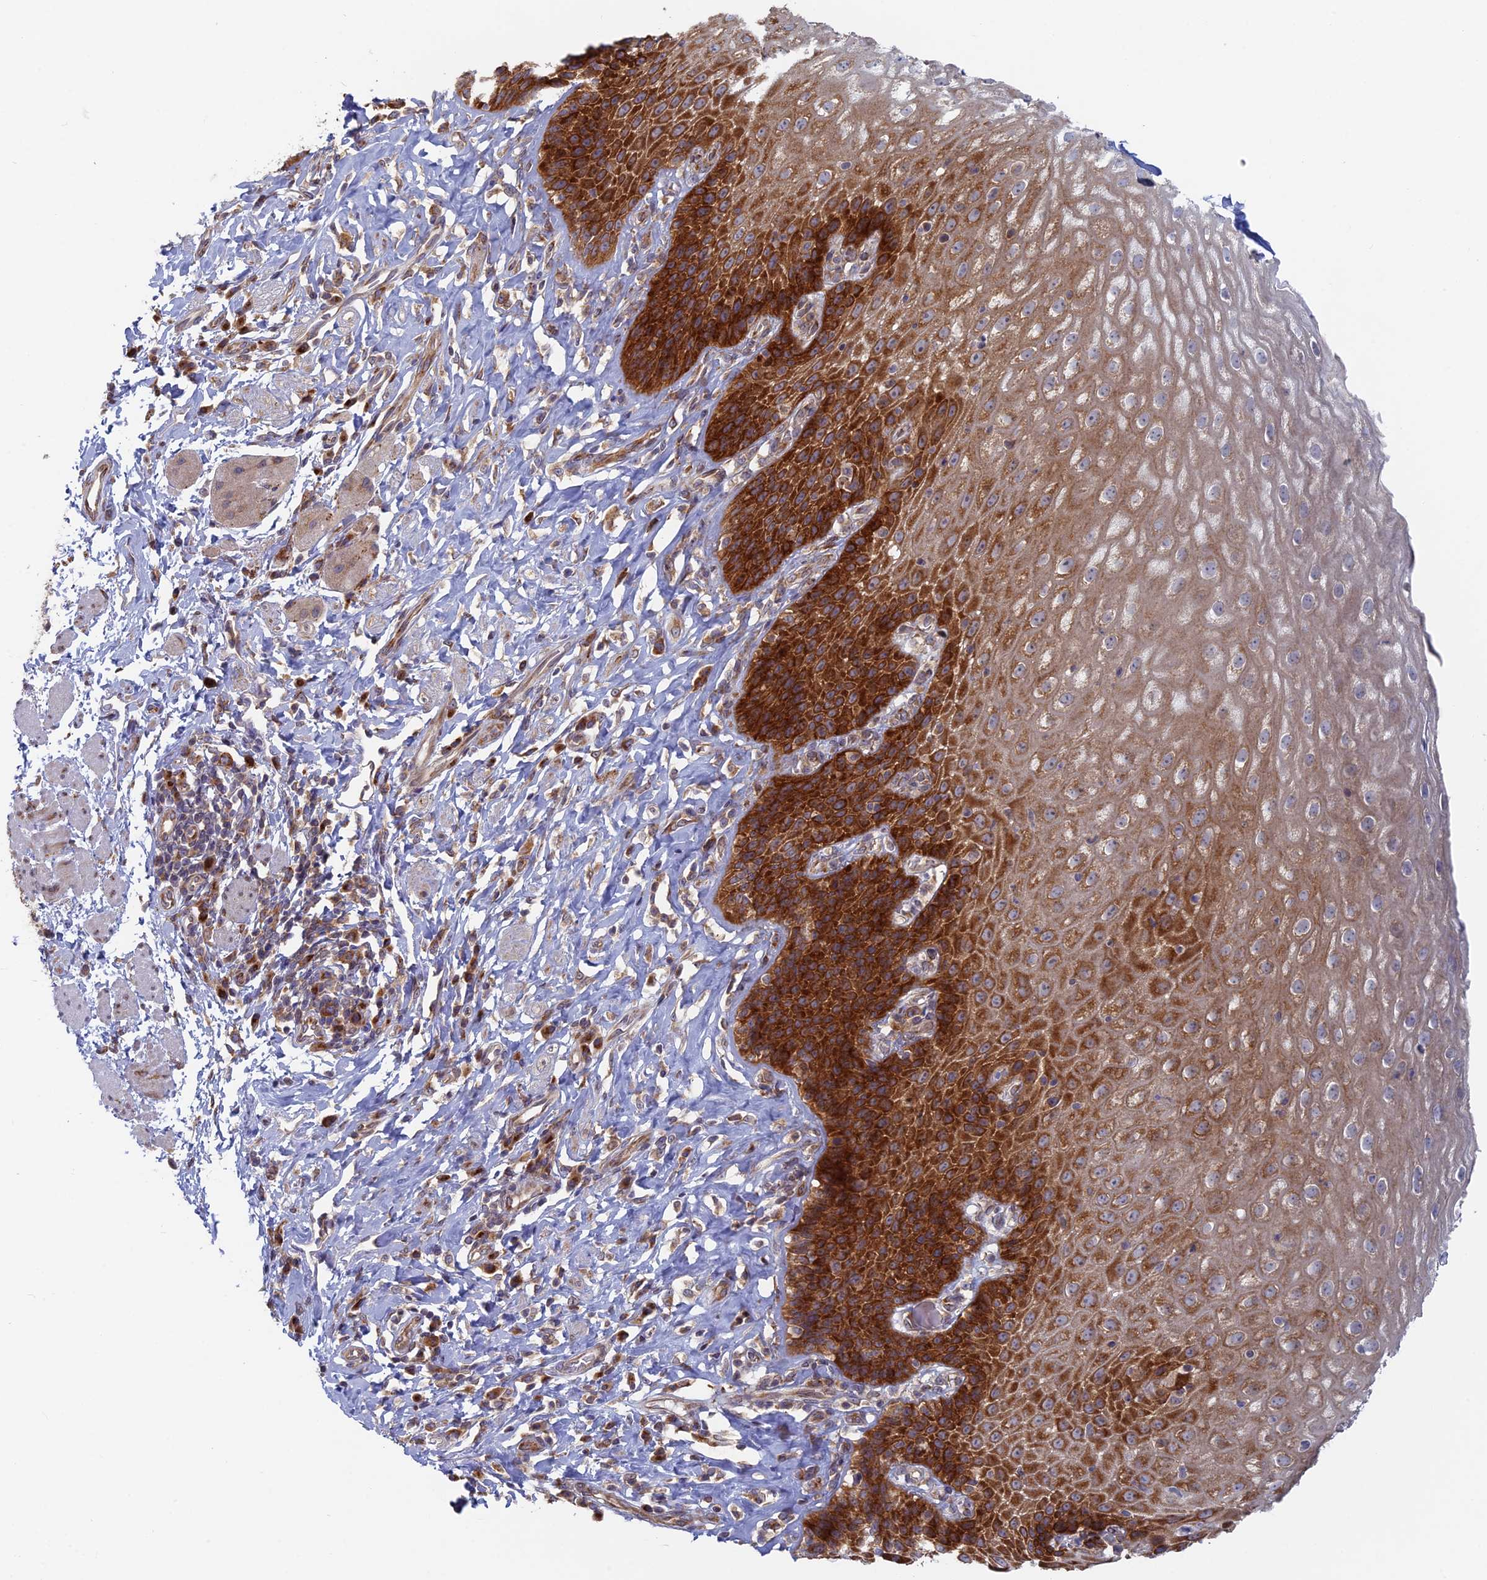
{"staining": {"intensity": "strong", "quantity": ">75%", "location": "cytoplasmic/membranous"}, "tissue": "esophagus", "cell_type": "Squamous epithelial cells", "image_type": "normal", "snomed": [{"axis": "morphology", "description": "Normal tissue, NOS"}, {"axis": "topography", "description": "Esophagus"}], "caption": "A high amount of strong cytoplasmic/membranous staining is identified in about >75% of squamous epithelial cells in normal esophagus. (brown staining indicates protein expression, while blue staining denotes nuclei).", "gene": "TBC1D30", "patient": {"sex": "female", "age": 61}}